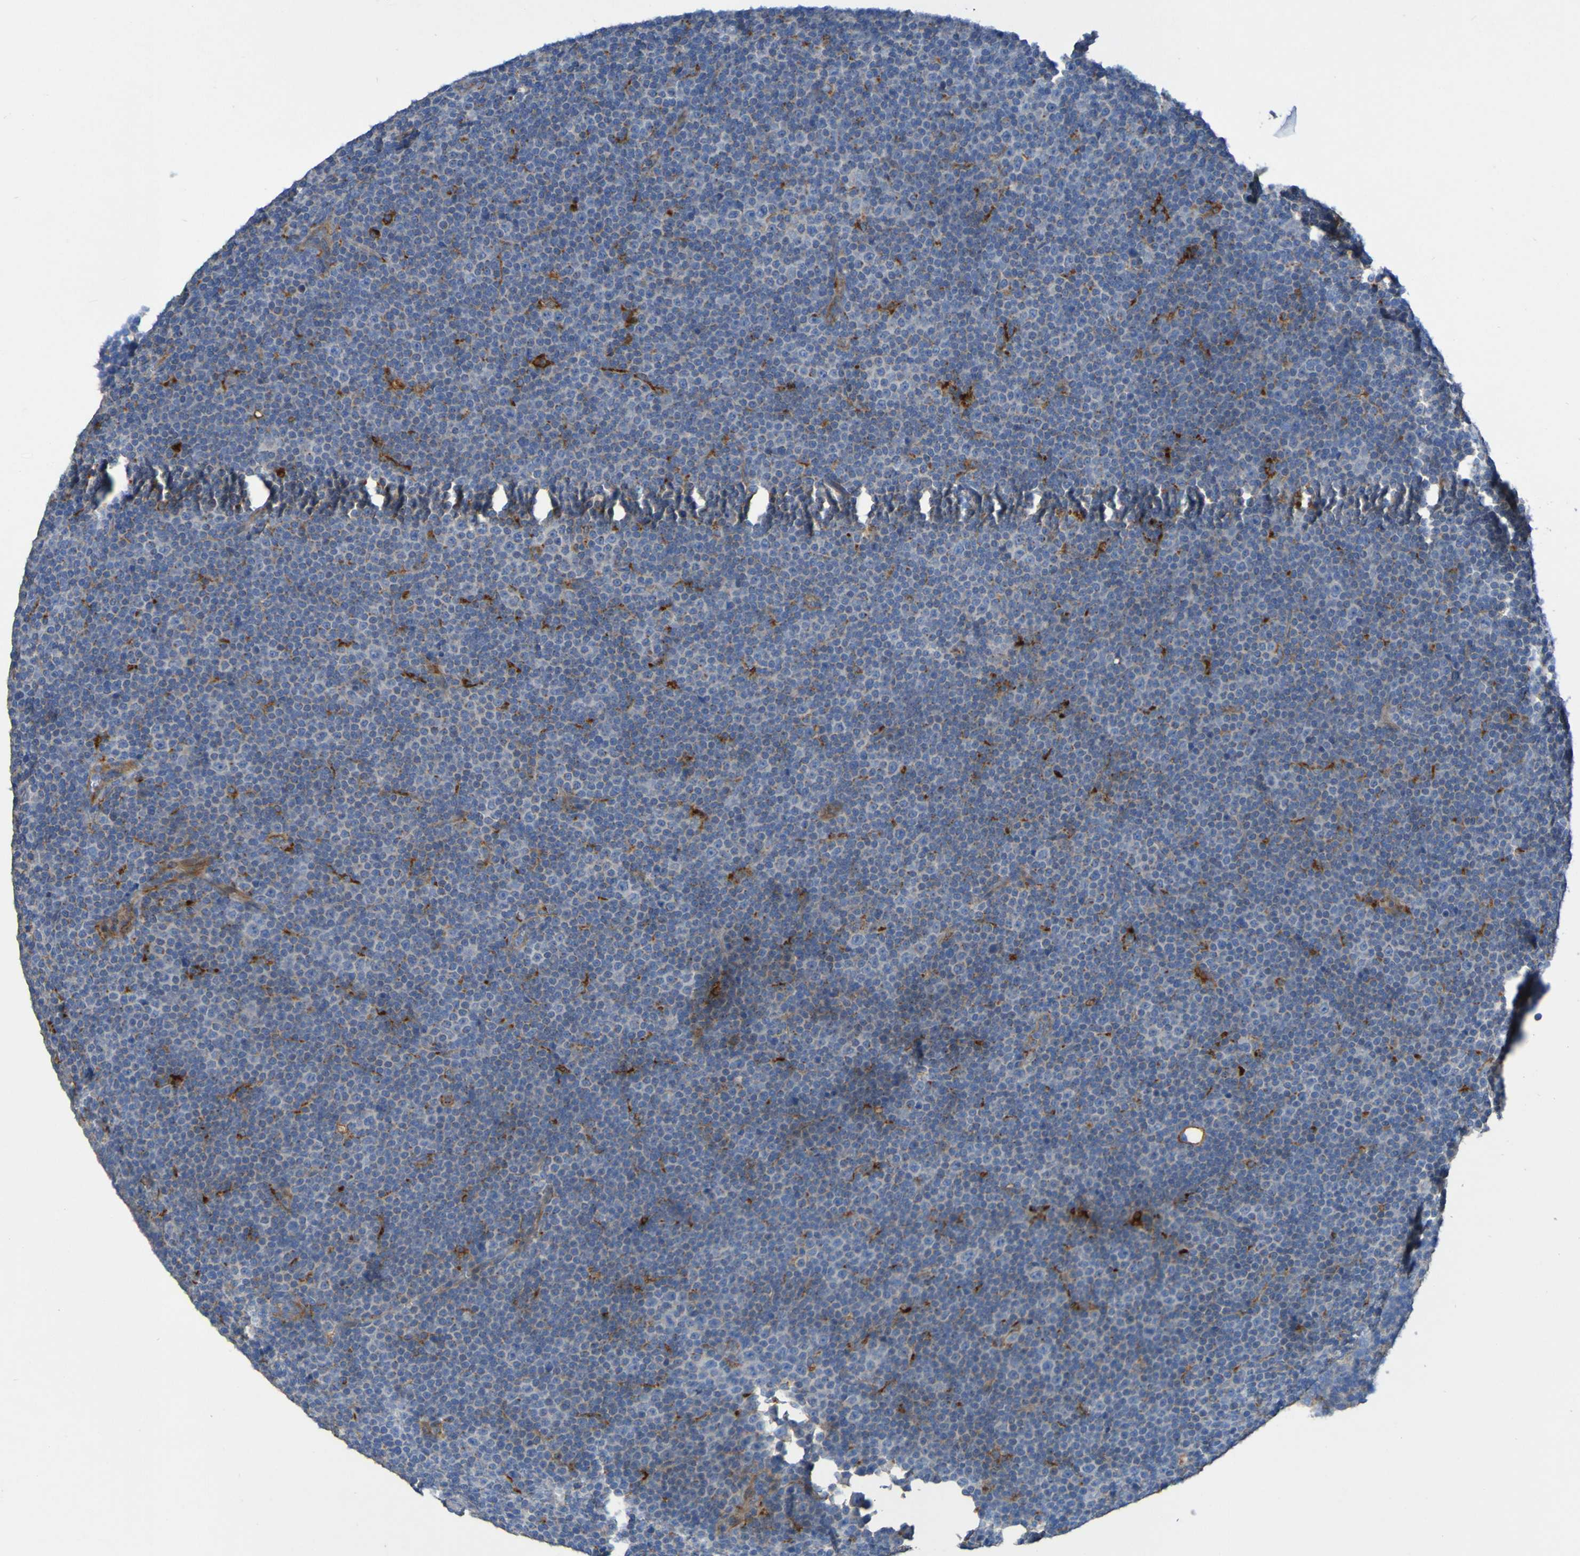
{"staining": {"intensity": "strong", "quantity": "<25%", "location": "cytoplasmic/membranous"}, "tissue": "lymphoma", "cell_type": "Tumor cells", "image_type": "cancer", "snomed": [{"axis": "morphology", "description": "Malignant lymphoma, non-Hodgkin's type, Low grade"}, {"axis": "topography", "description": "Lymph node"}], "caption": "The photomicrograph exhibits a brown stain indicating the presence of a protein in the cytoplasmic/membranous of tumor cells in malignant lymphoma, non-Hodgkin's type (low-grade).", "gene": "ARHGEF16", "patient": {"sex": "female", "age": 67}}